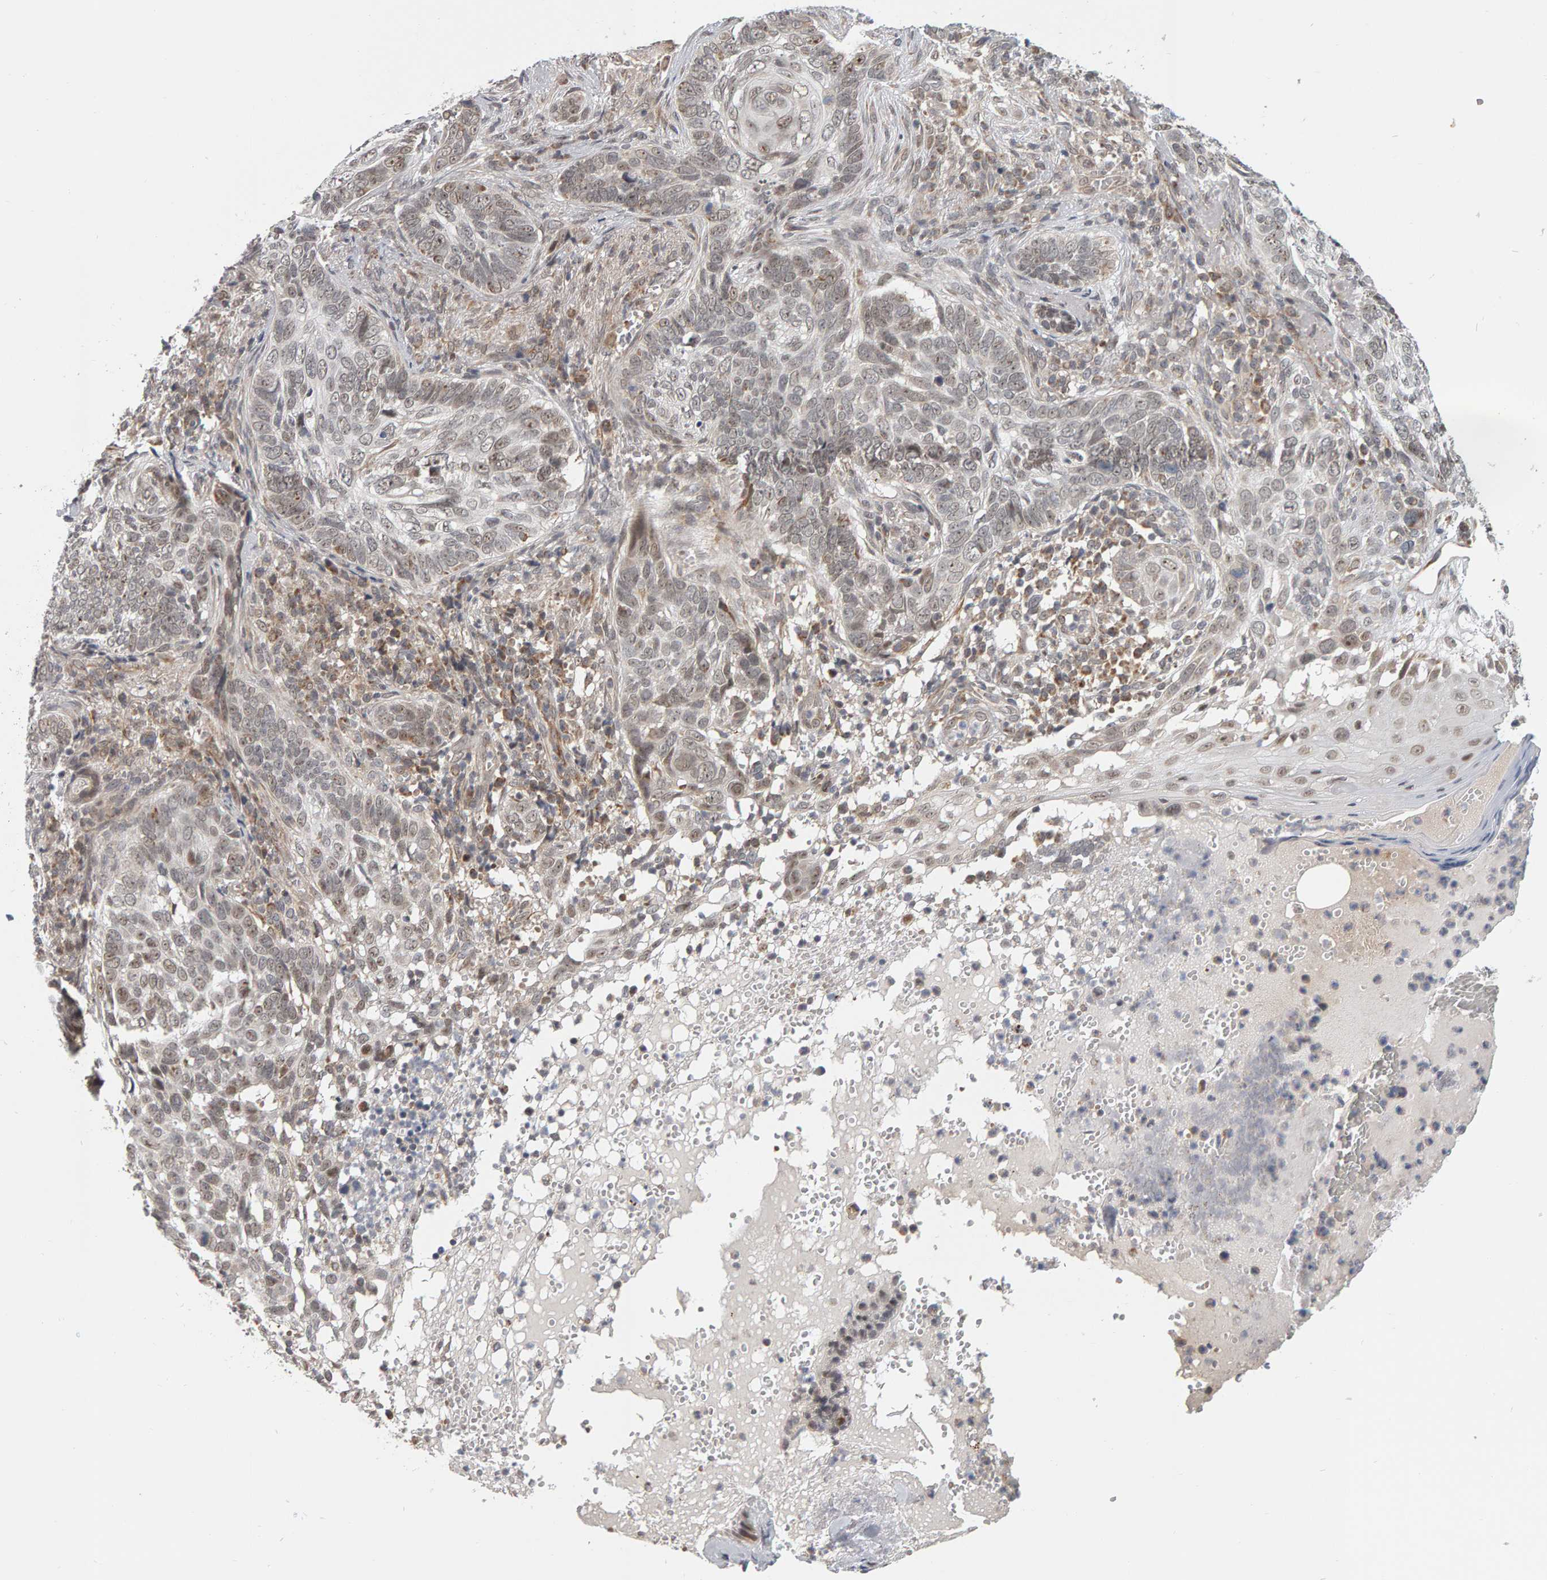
{"staining": {"intensity": "weak", "quantity": "25%-75%", "location": "nuclear"}, "tissue": "skin cancer", "cell_type": "Tumor cells", "image_type": "cancer", "snomed": [{"axis": "morphology", "description": "Basal cell carcinoma"}, {"axis": "topography", "description": "Skin"}], "caption": "Immunohistochemical staining of human basal cell carcinoma (skin) exhibits low levels of weak nuclear staining in about 25%-75% of tumor cells.", "gene": "DAP3", "patient": {"sex": "female", "age": 89}}